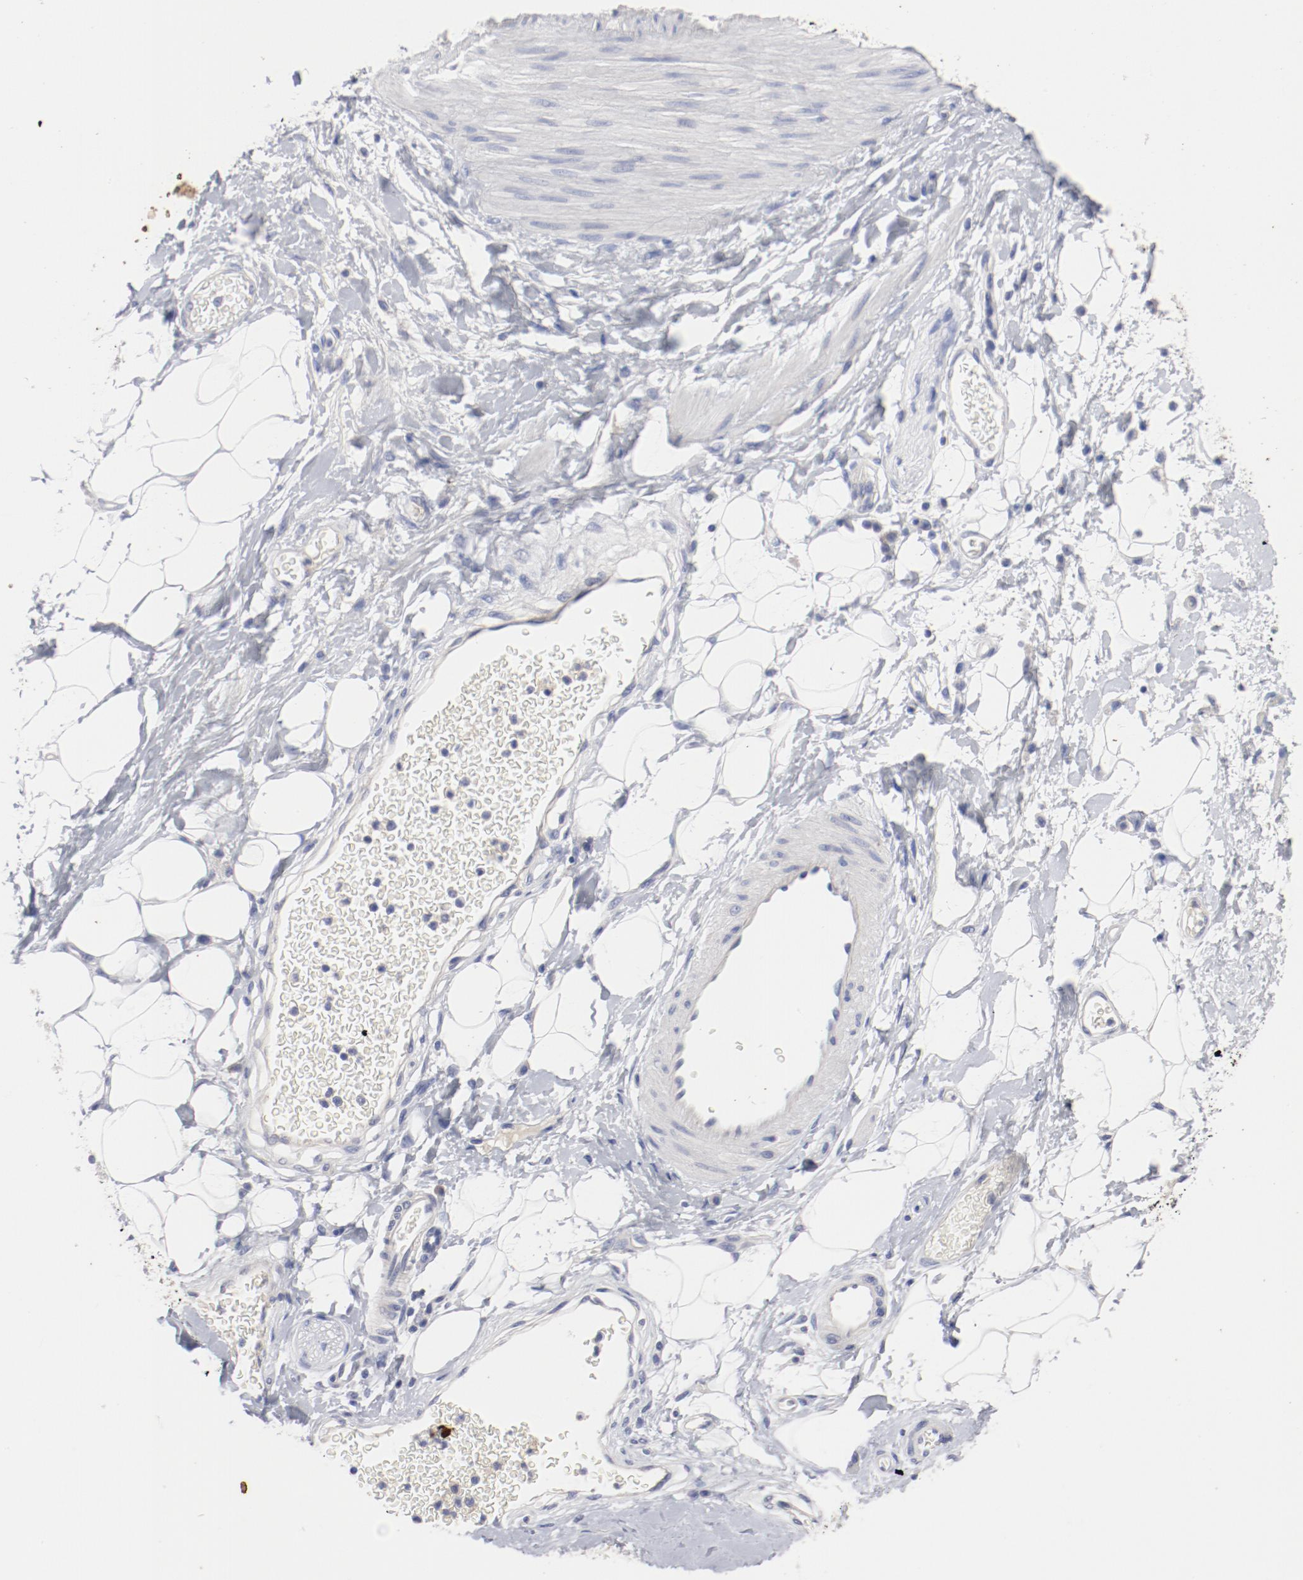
{"staining": {"intensity": "negative", "quantity": "none", "location": "none"}, "tissue": "adipose tissue", "cell_type": "Adipocytes", "image_type": "normal", "snomed": [{"axis": "morphology", "description": "Normal tissue, NOS"}, {"axis": "morphology", "description": "Urothelial carcinoma, High grade"}, {"axis": "topography", "description": "Vascular tissue"}, {"axis": "topography", "description": "Urinary bladder"}], "caption": "This is an immunohistochemistry (IHC) image of normal human adipose tissue. There is no expression in adipocytes.", "gene": "TSPAN6", "patient": {"sex": "female", "age": 56}}